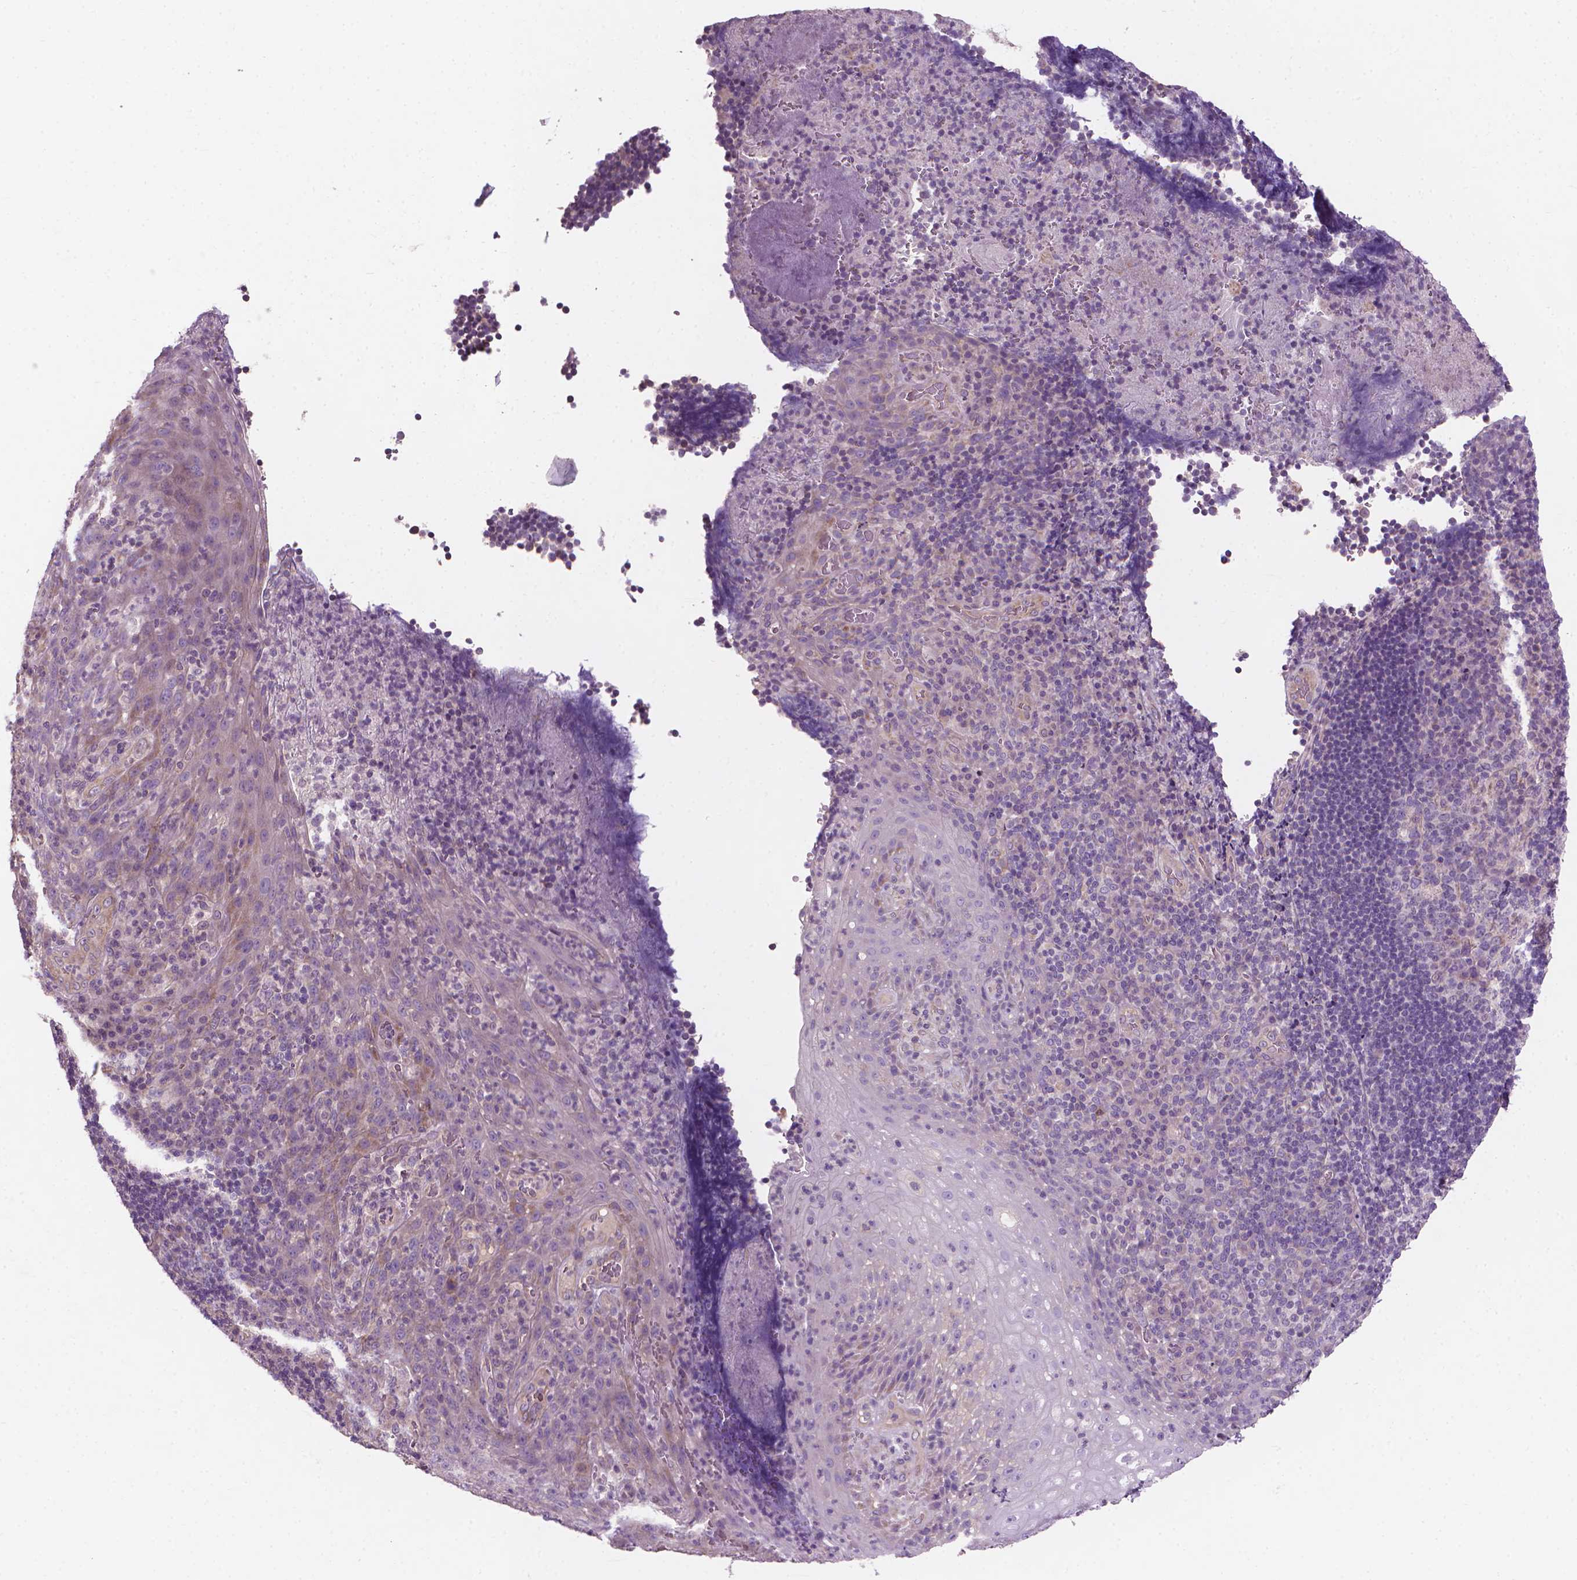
{"staining": {"intensity": "negative", "quantity": "none", "location": "none"}, "tissue": "tonsil", "cell_type": "Germinal center cells", "image_type": "normal", "snomed": [{"axis": "morphology", "description": "Normal tissue, NOS"}, {"axis": "topography", "description": "Tonsil"}], "caption": "Photomicrograph shows no significant protein expression in germinal center cells of normal tonsil.", "gene": "RIIAD1", "patient": {"sex": "male", "age": 17}}